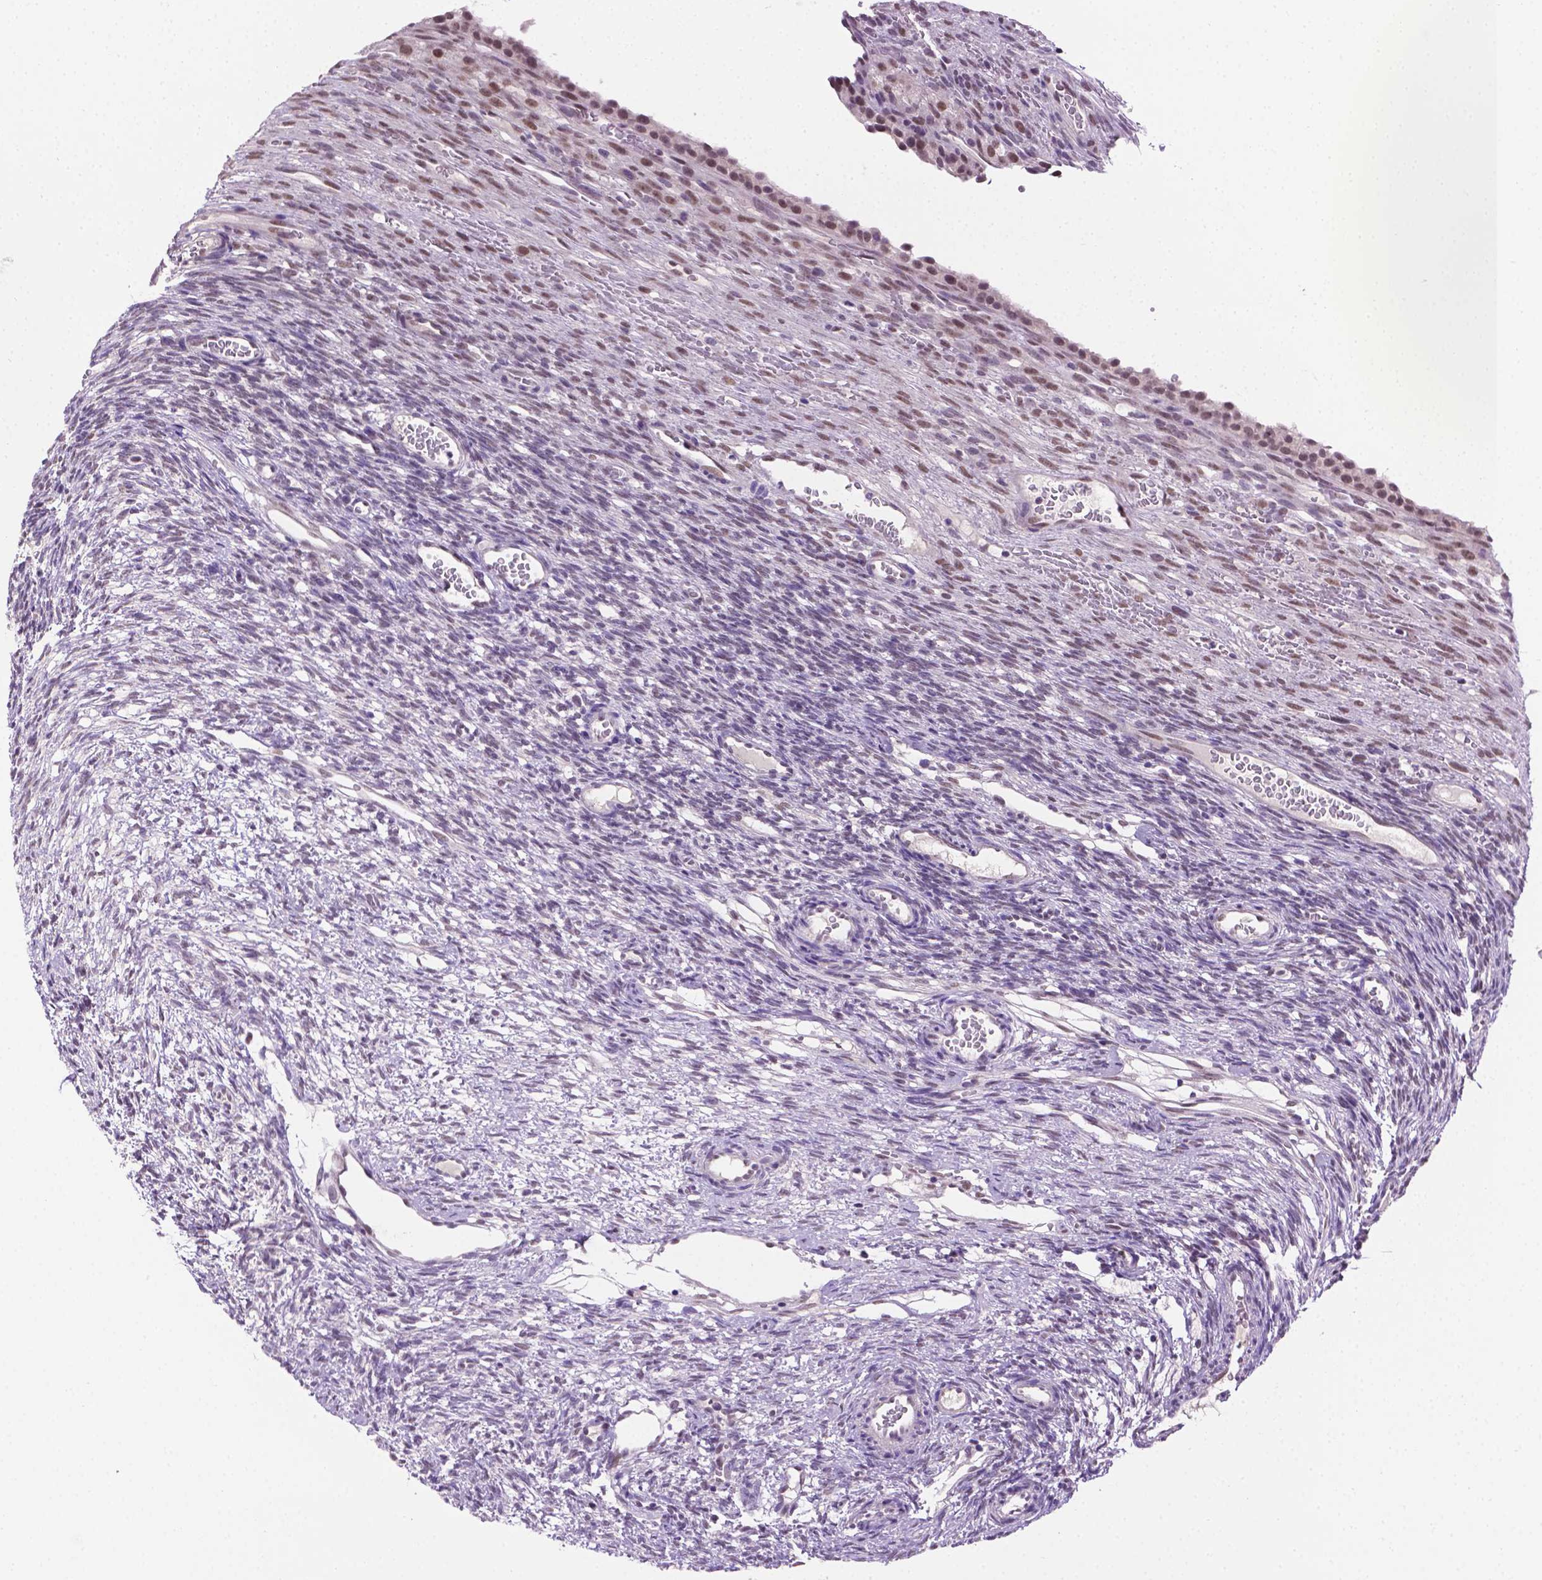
{"staining": {"intensity": "moderate", "quantity": "<25%", "location": "nuclear"}, "tissue": "ovary", "cell_type": "Ovarian stroma cells", "image_type": "normal", "snomed": [{"axis": "morphology", "description": "Normal tissue, NOS"}, {"axis": "topography", "description": "Ovary"}], "caption": "A brown stain shows moderate nuclear positivity of a protein in ovarian stroma cells of normal human ovary.", "gene": "ABI2", "patient": {"sex": "female", "age": 34}}